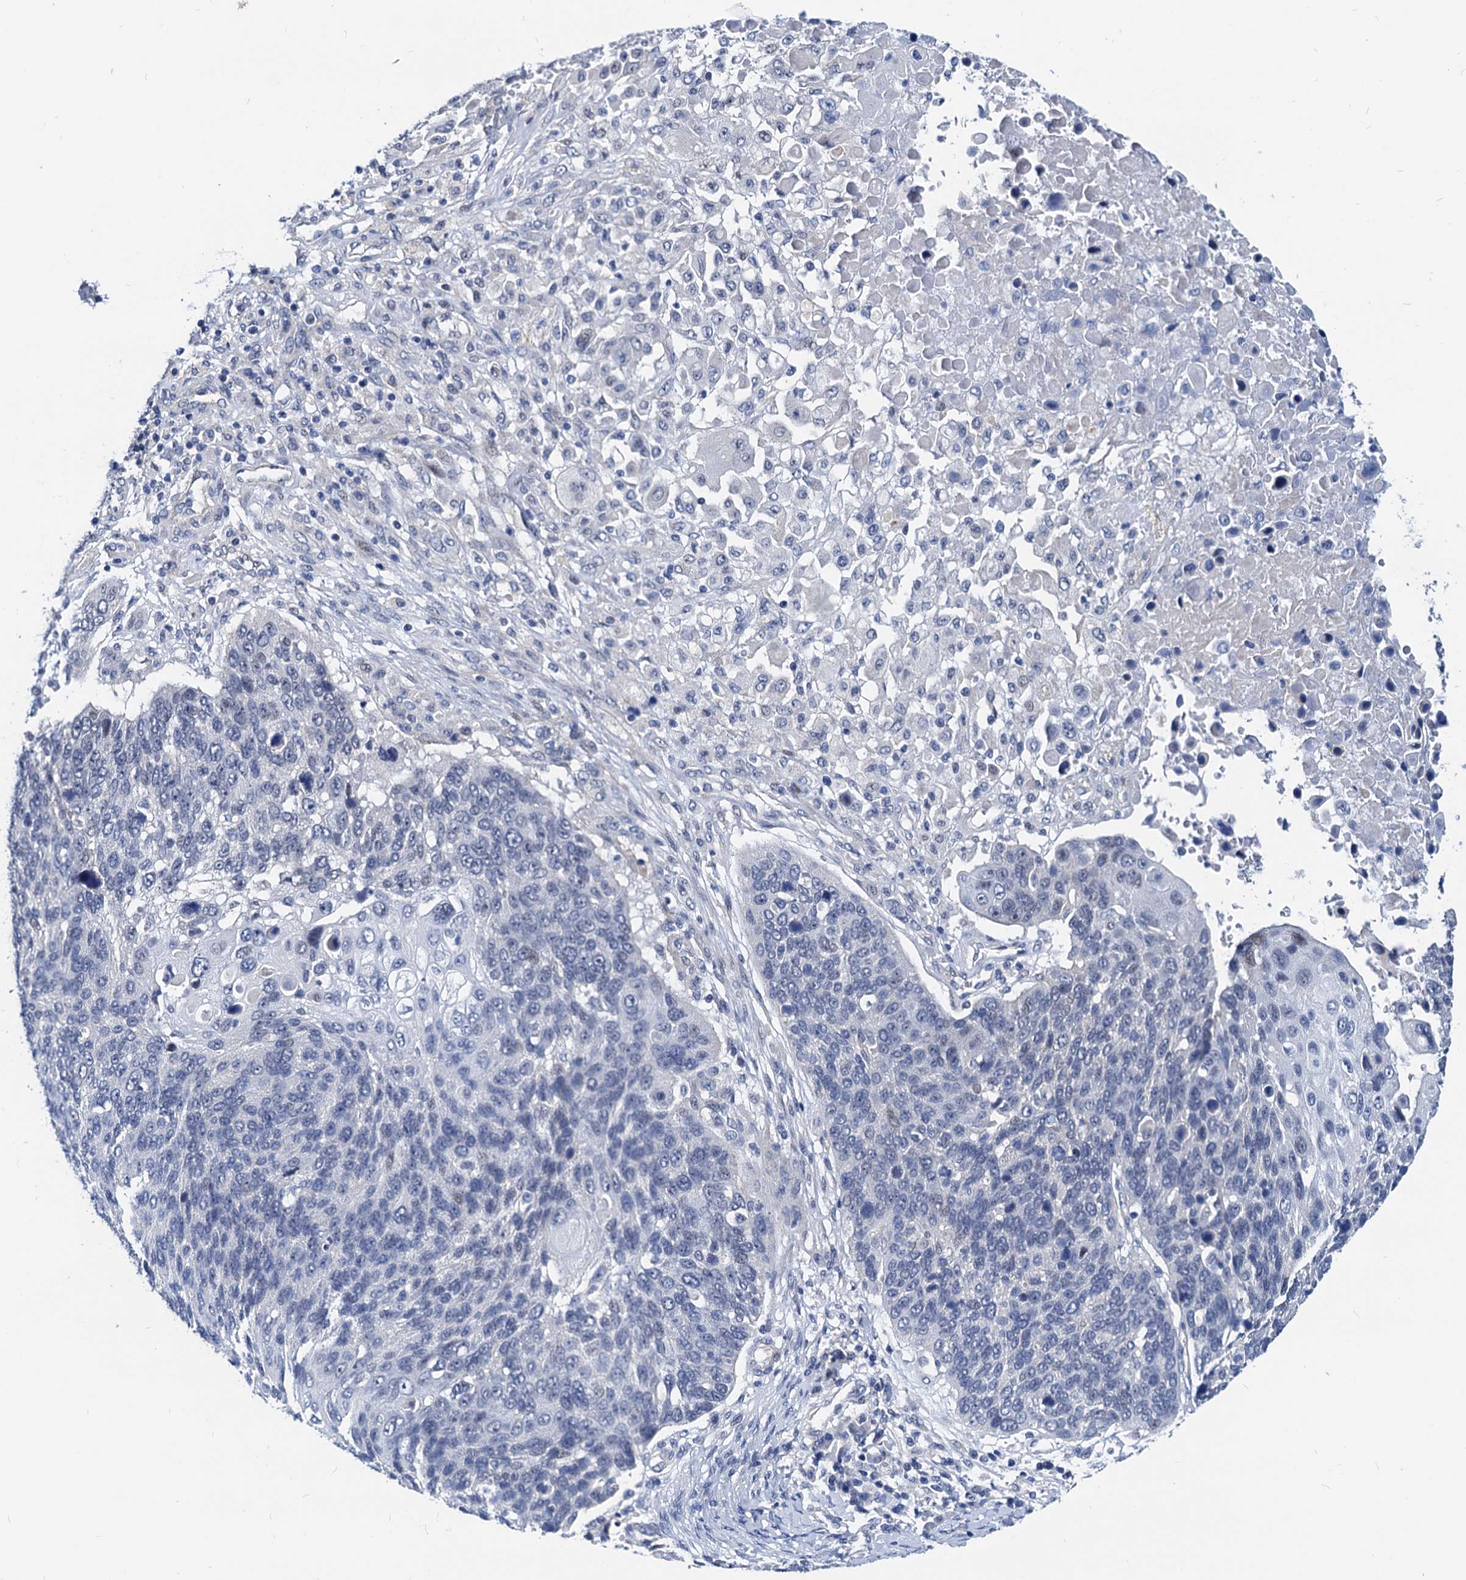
{"staining": {"intensity": "negative", "quantity": "none", "location": "none"}, "tissue": "lung cancer", "cell_type": "Tumor cells", "image_type": "cancer", "snomed": [{"axis": "morphology", "description": "Squamous cell carcinoma, NOS"}, {"axis": "topography", "description": "Lung"}], "caption": "Immunohistochemical staining of squamous cell carcinoma (lung) shows no significant positivity in tumor cells. (Brightfield microscopy of DAB immunohistochemistry (IHC) at high magnification).", "gene": "HSF2", "patient": {"sex": "male", "age": 66}}